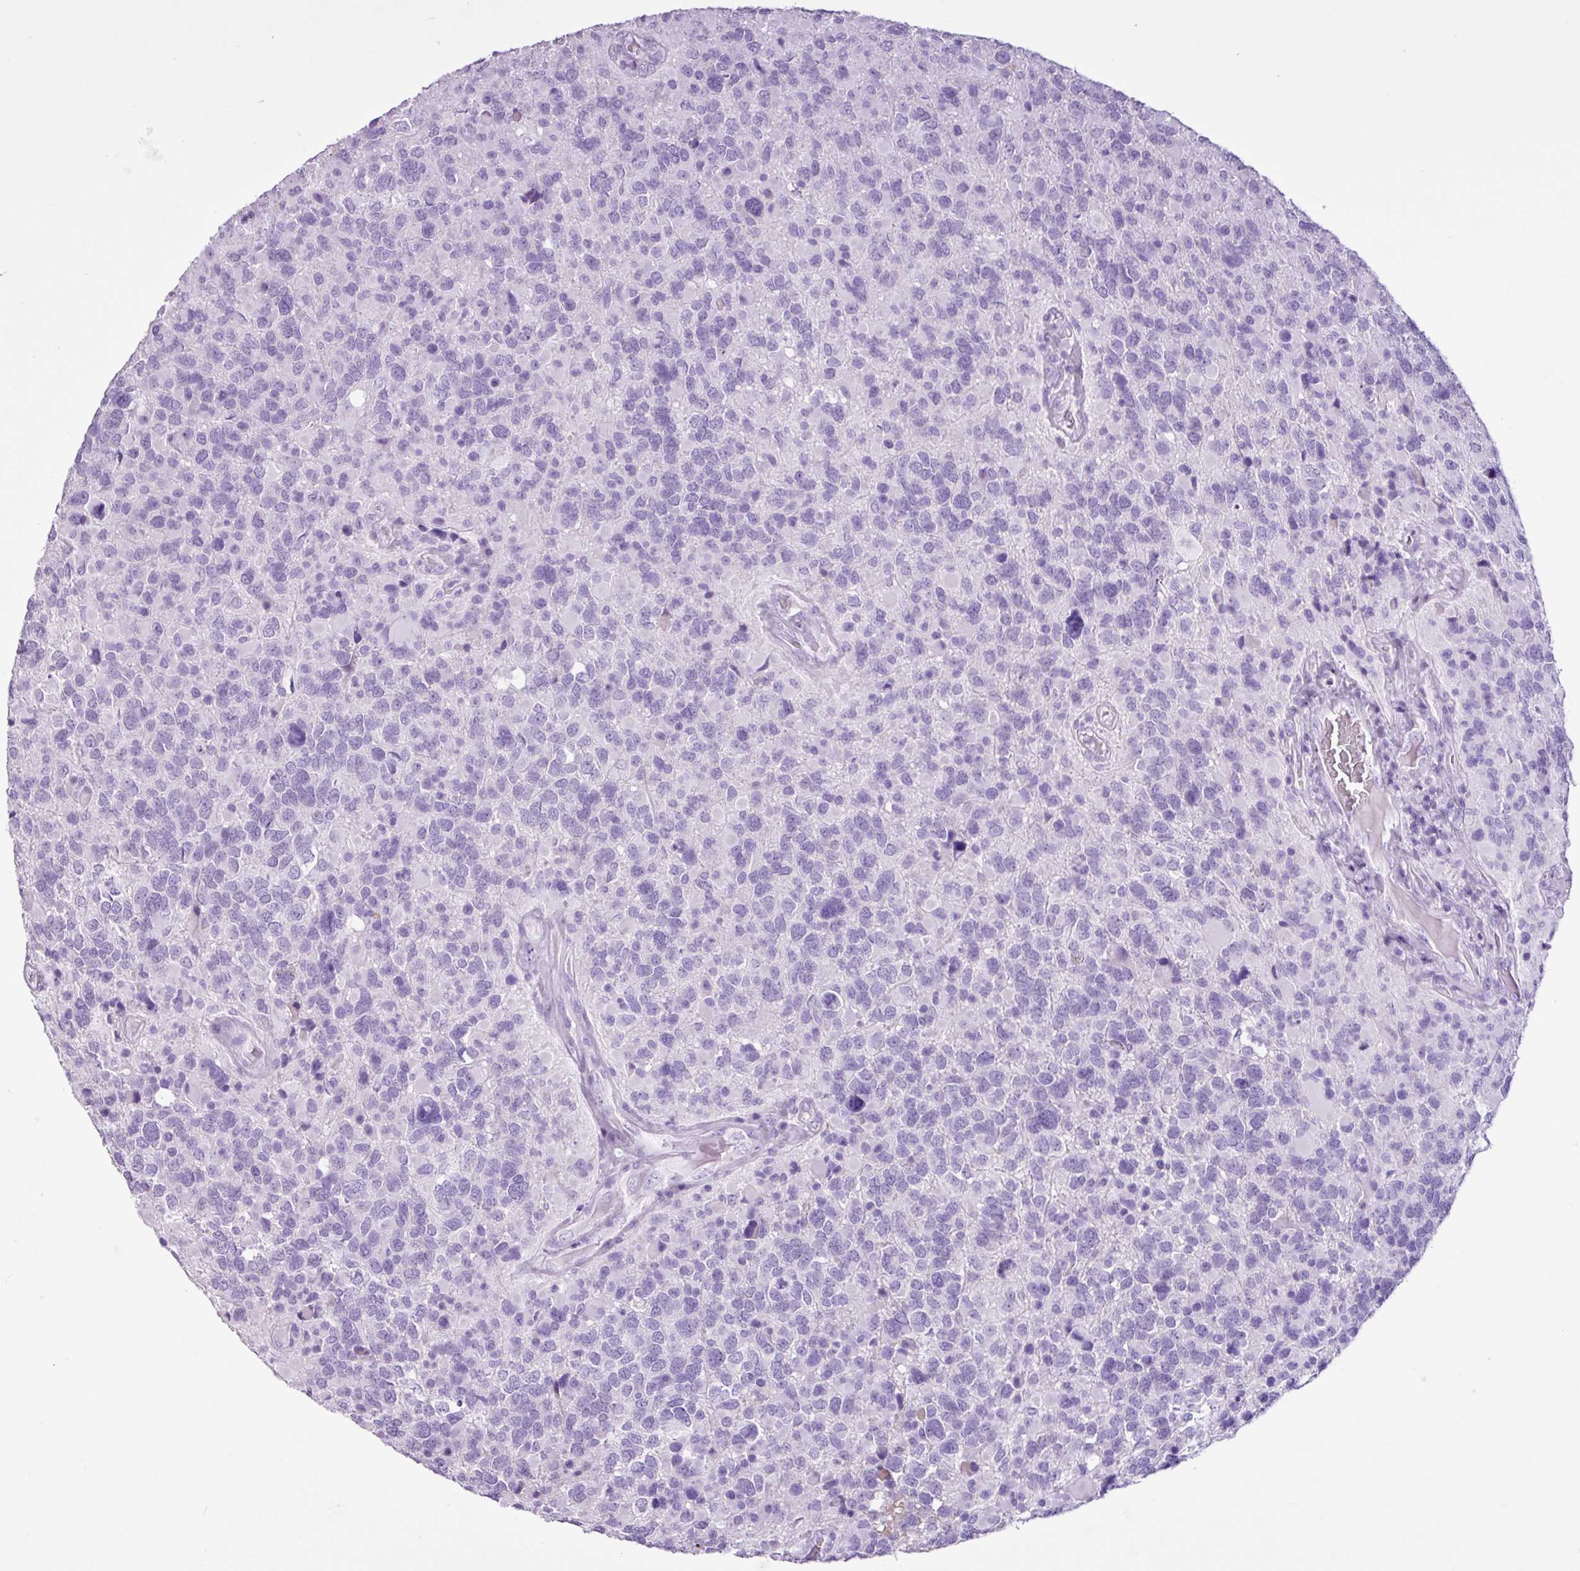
{"staining": {"intensity": "negative", "quantity": "none", "location": "none"}, "tissue": "glioma", "cell_type": "Tumor cells", "image_type": "cancer", "snomed": [{"axis": "morphology", "description": "Glioma, malignant, High grade"}, {"axis": "topography", "description": "Brain"}], "caption": "Human malignant glioma (high-grade) stained for a protein using immunohistochemistry displays no expression in tumor cells.", "gene": "PGR", "patient": {"sex": "female", "age": 40}}